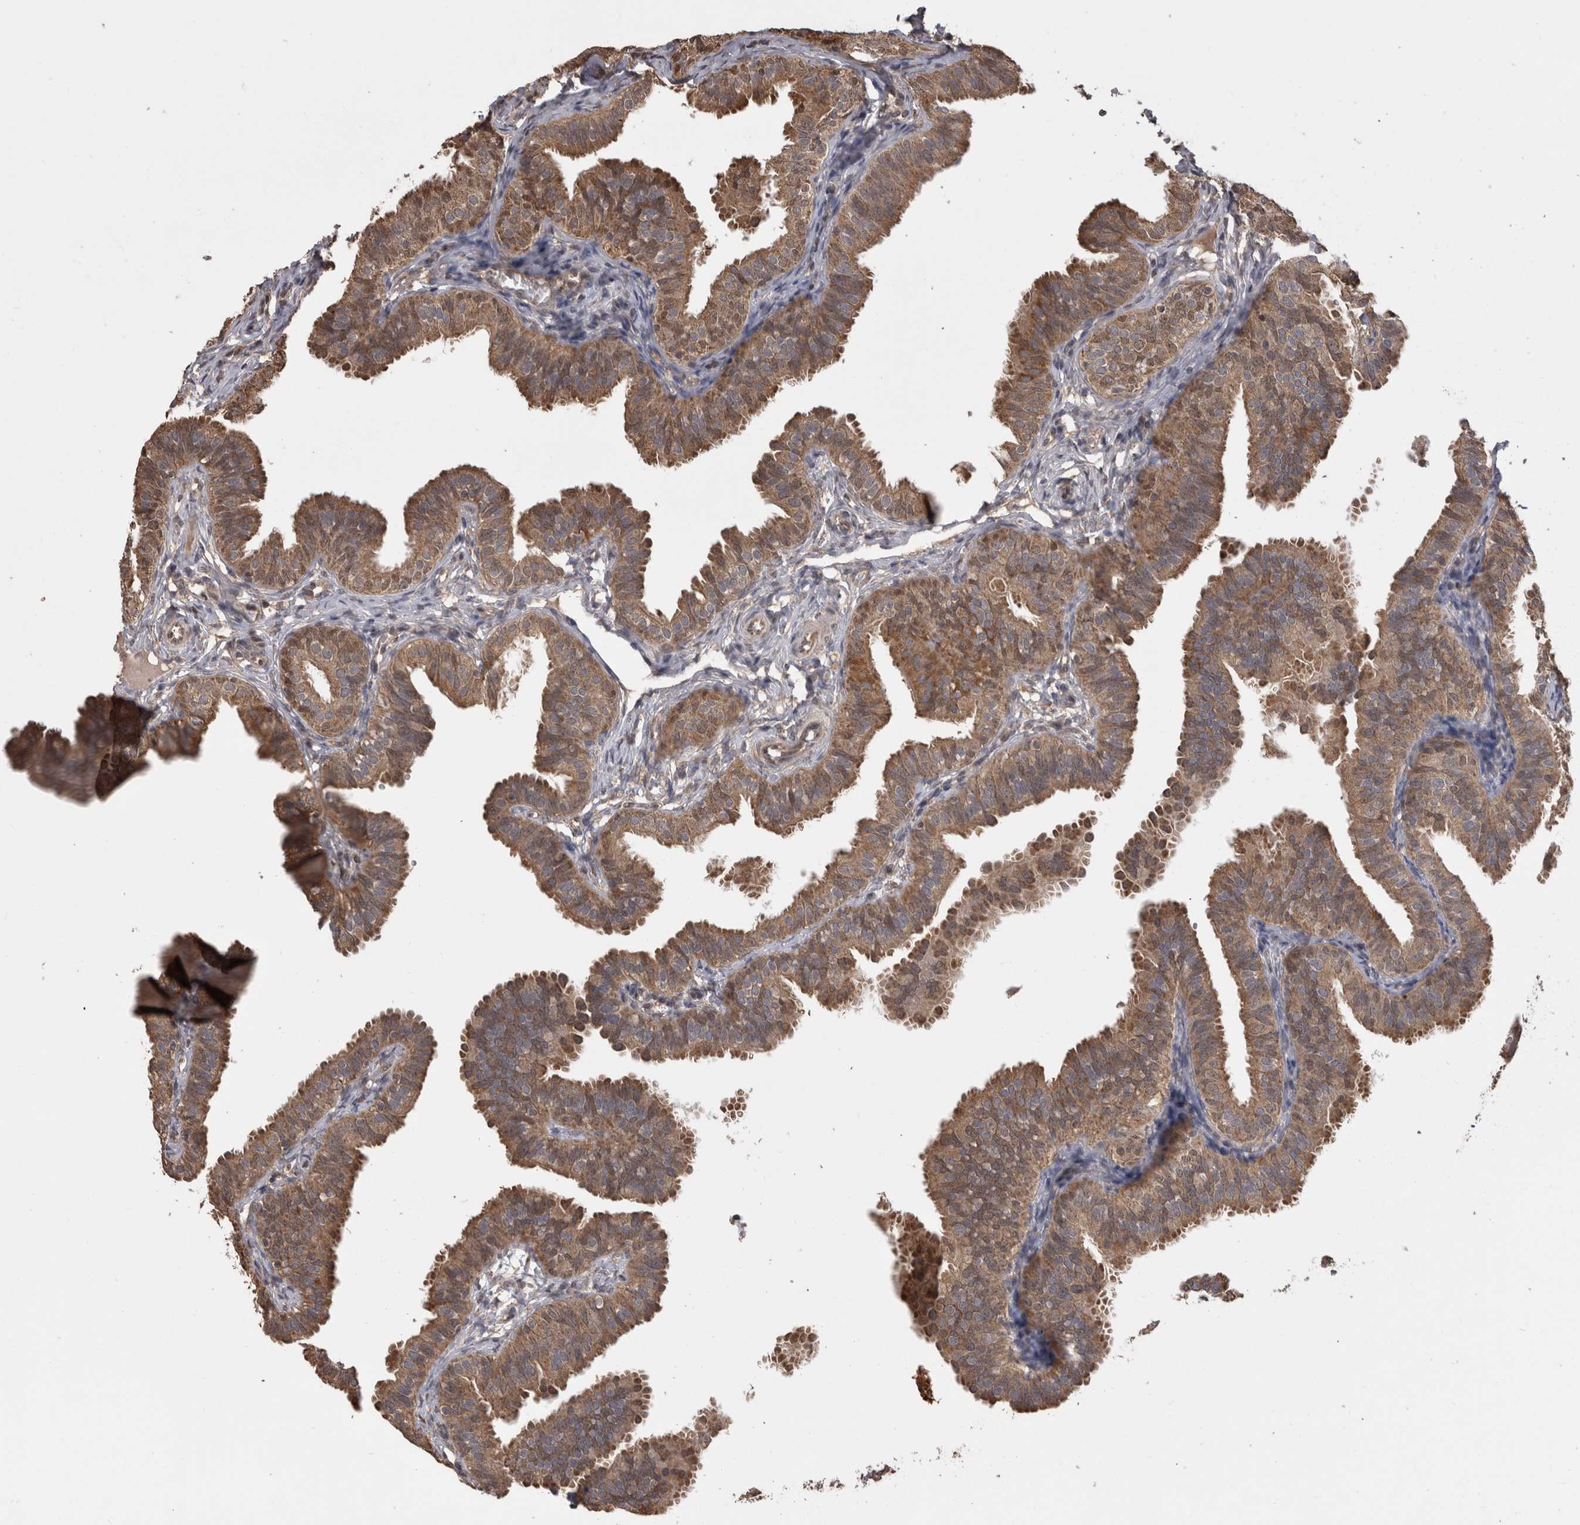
{"staining": {"intensity": "moderate", "quantity": ">75%", "location": "cytoplasmic/membranous"}, "tissue": "fallopian tube", "cell_type": "Glandular cells", "image_type": "normal", "snomed": [{"axis": "morphology", "description": "Normal tissue, NOS"}, {"axis": "topography", "description": "Fallopian tube"}], "caption": "DAB (3,3'-diaminobenzidine) immunohistochemical staining of normal human fallopian tube reveals moderate cytoplasmic/membranous protein expression in about >75% of glandular cells. (DAB = brown stain, brightfield microscopy at high magnification).", "gene": "PREP", "patient": {"sex": "female", "age": 35}}